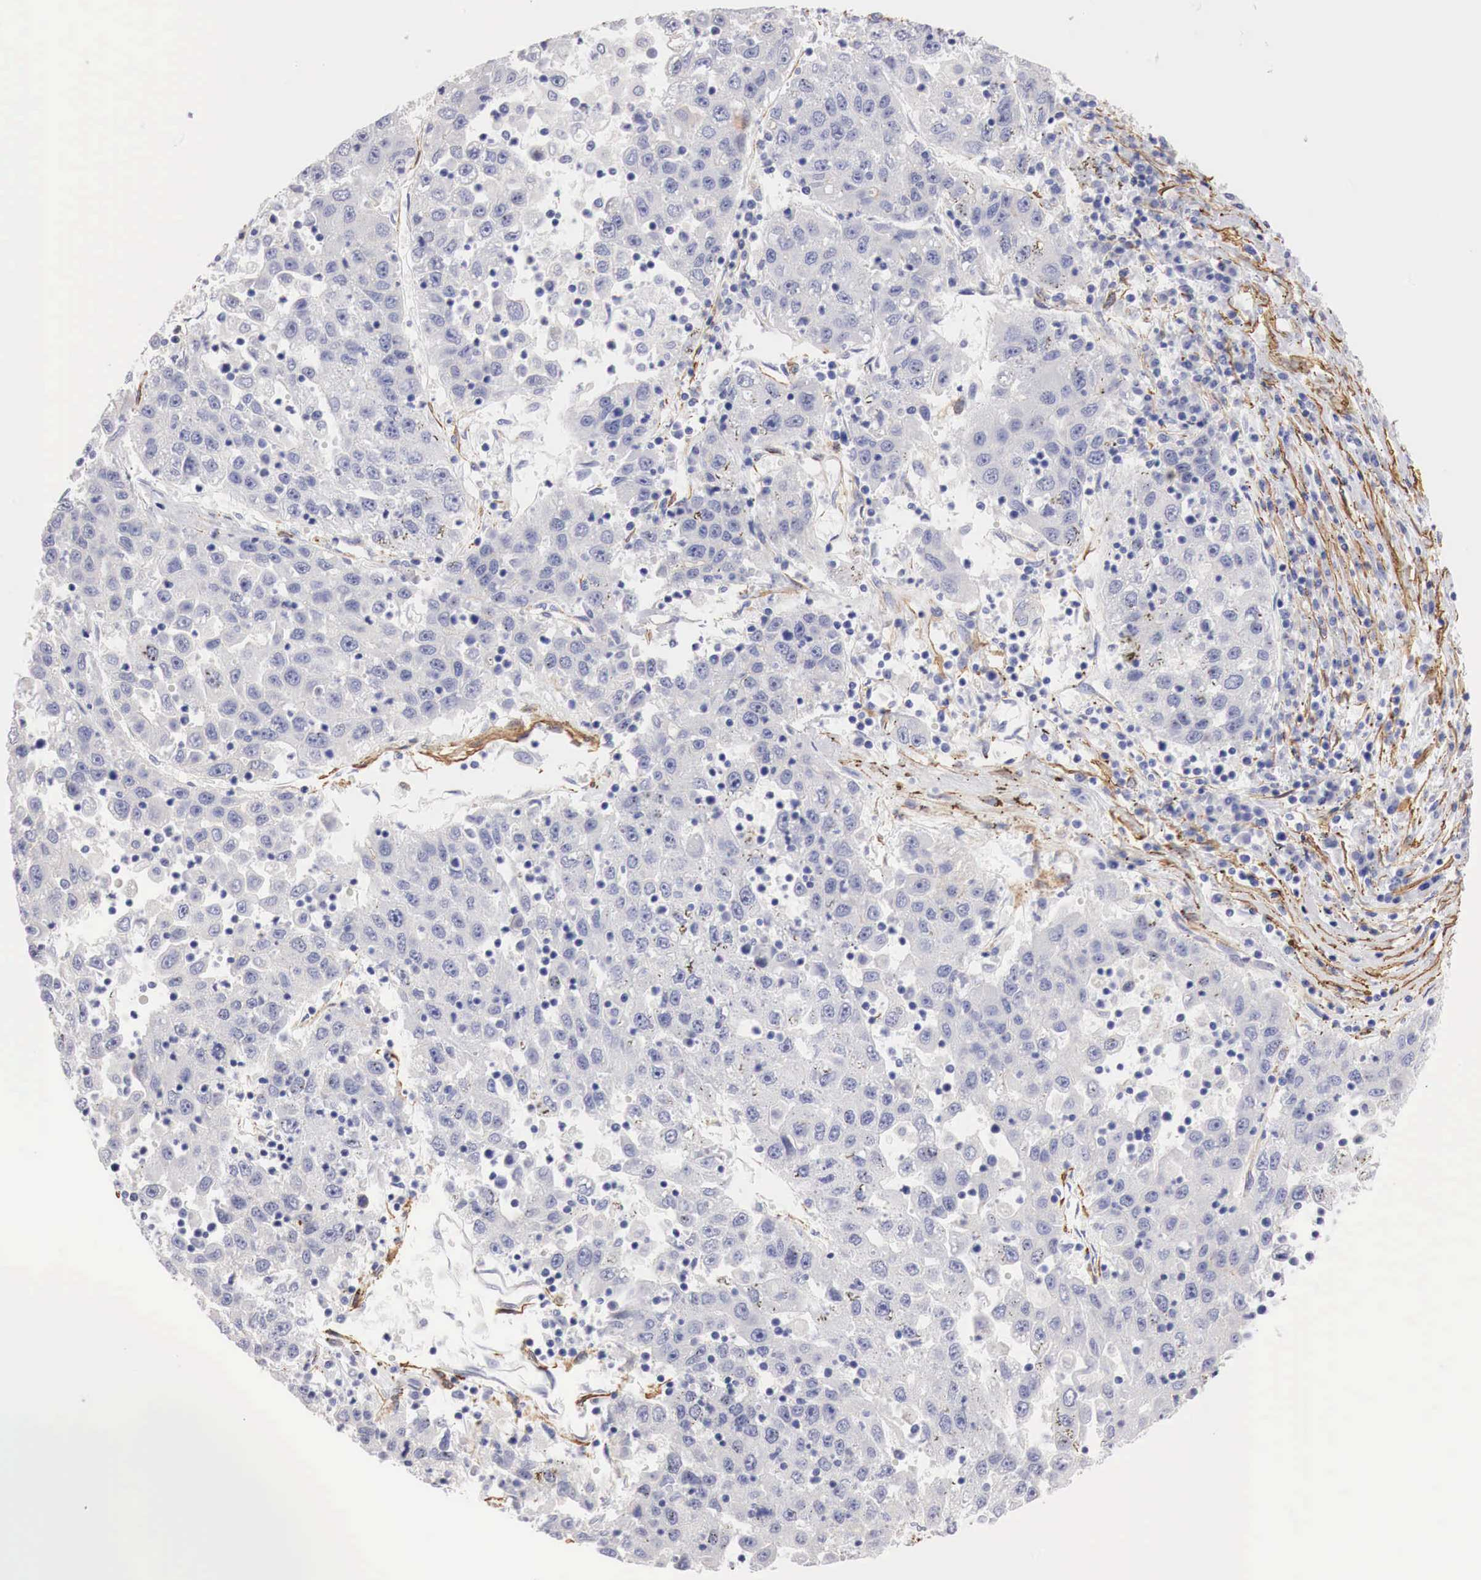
{"staining": {"intensity": "negative", "quantity": "none", "location": "none"}, "tissue": "liver cancer", "cell_type": "Tumor cells", "image_type": "cancer", "snomed": [{"axis": "morphology", "description": "Carcinoma, Hepatocellular, NOS"}, {"axis": "topography", "description": "Liver"}], "caption": "Immunohistochemistry image of neoplastic tissue: human liver hepatocellular carcinoma stained with DAB (3,3'-diaminobenzidine) reveals no significant protein expression in tumor cells. Nuclei are stained in blue.", "gene": "TPM1", "patient": {"sex": "male", "age": 49}}